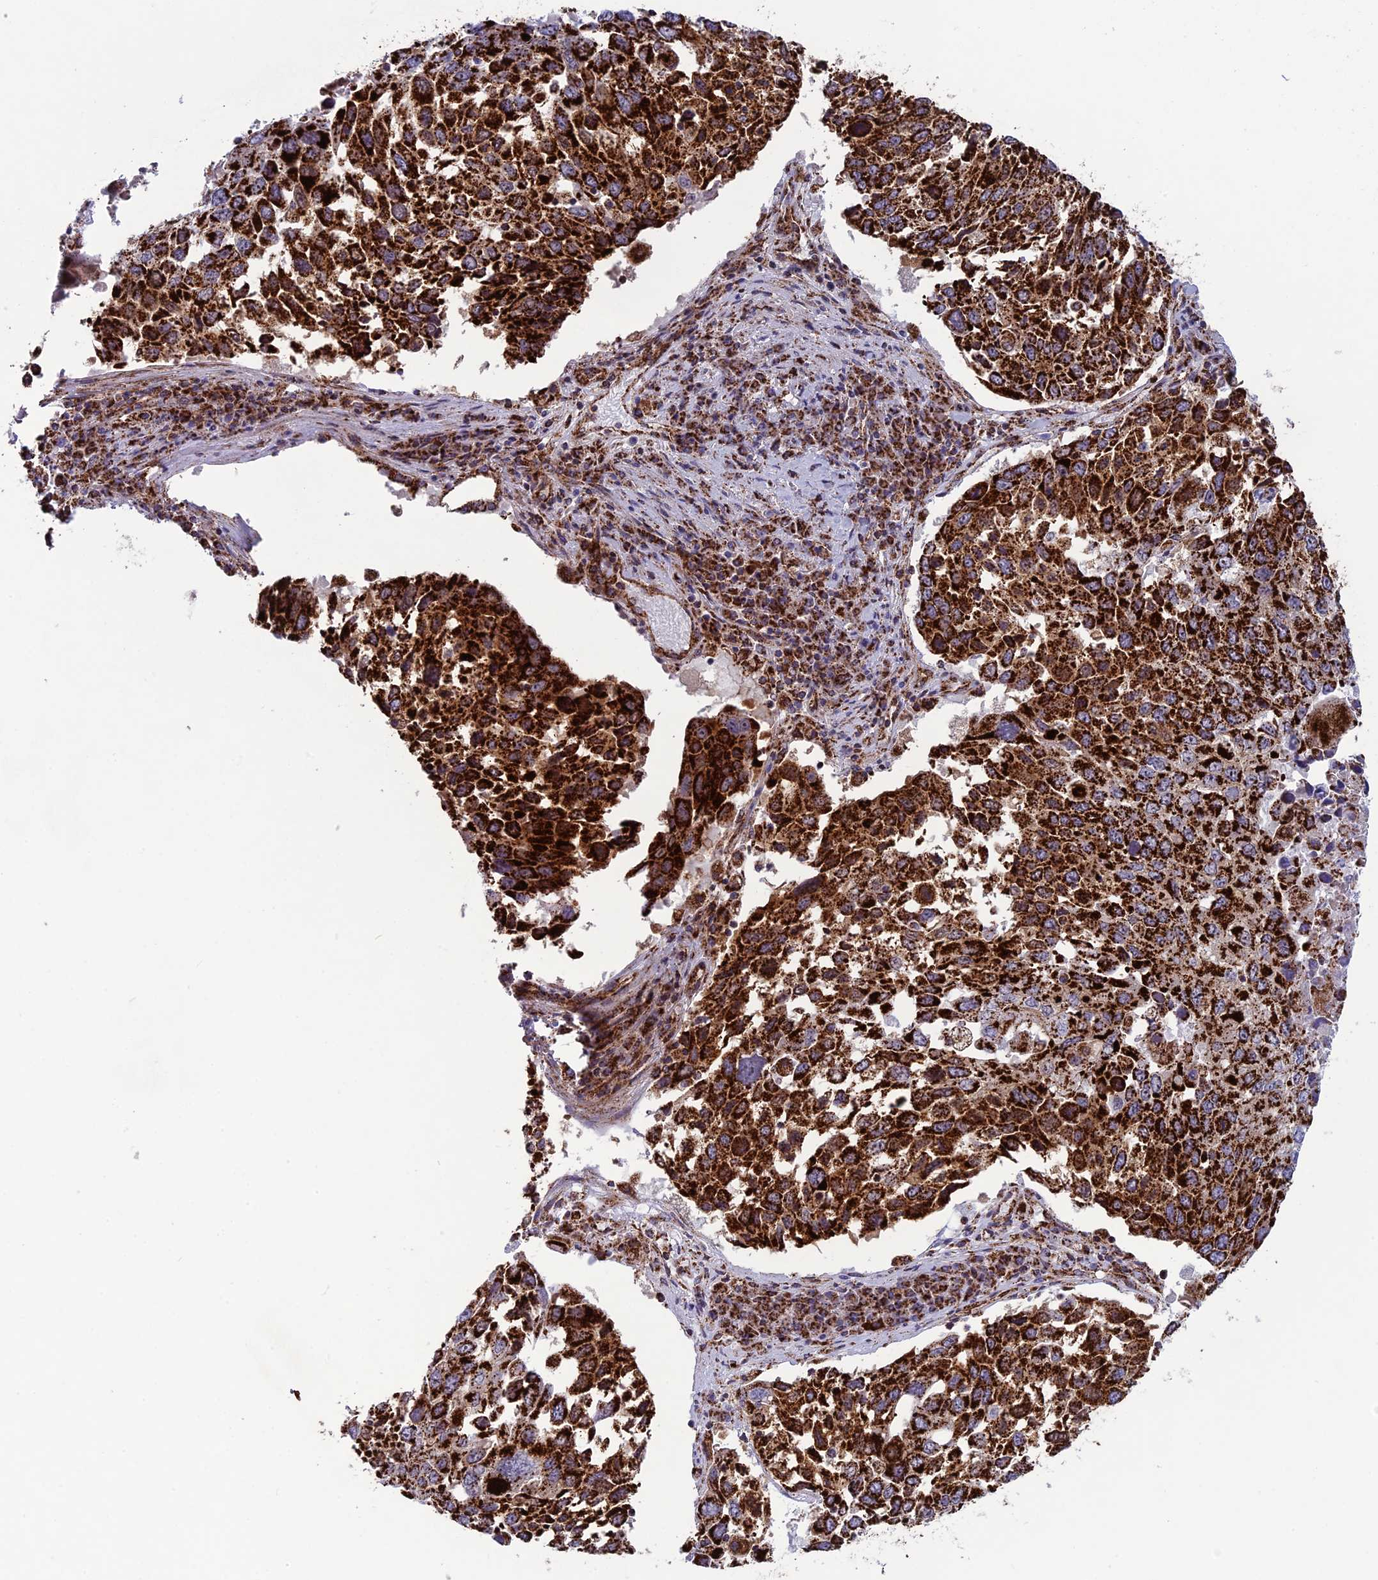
{"staining": {"intensity": "strong", "quantity": ">75%", "location": "cytoplasmic/membranous"}, "tissue": "lung cancer", "cell_type": "Tumor cells", "image_type": "cancer", "snomed": [{"axis": "morphology", "description": "Squamous cell carcinoma, NOS"}, {"axis": "topography", "description": "Lung"}], "caption": "A brown stain shows strong cytoplasmic/membranous expression of a protein in lung squamous cell carcinoma tumor cells. (brown staining indicates protein expression, while blue staining denotes nuclei).", "gene": "MRPS18B", "patient": {"sex": "male", "age": 65}}